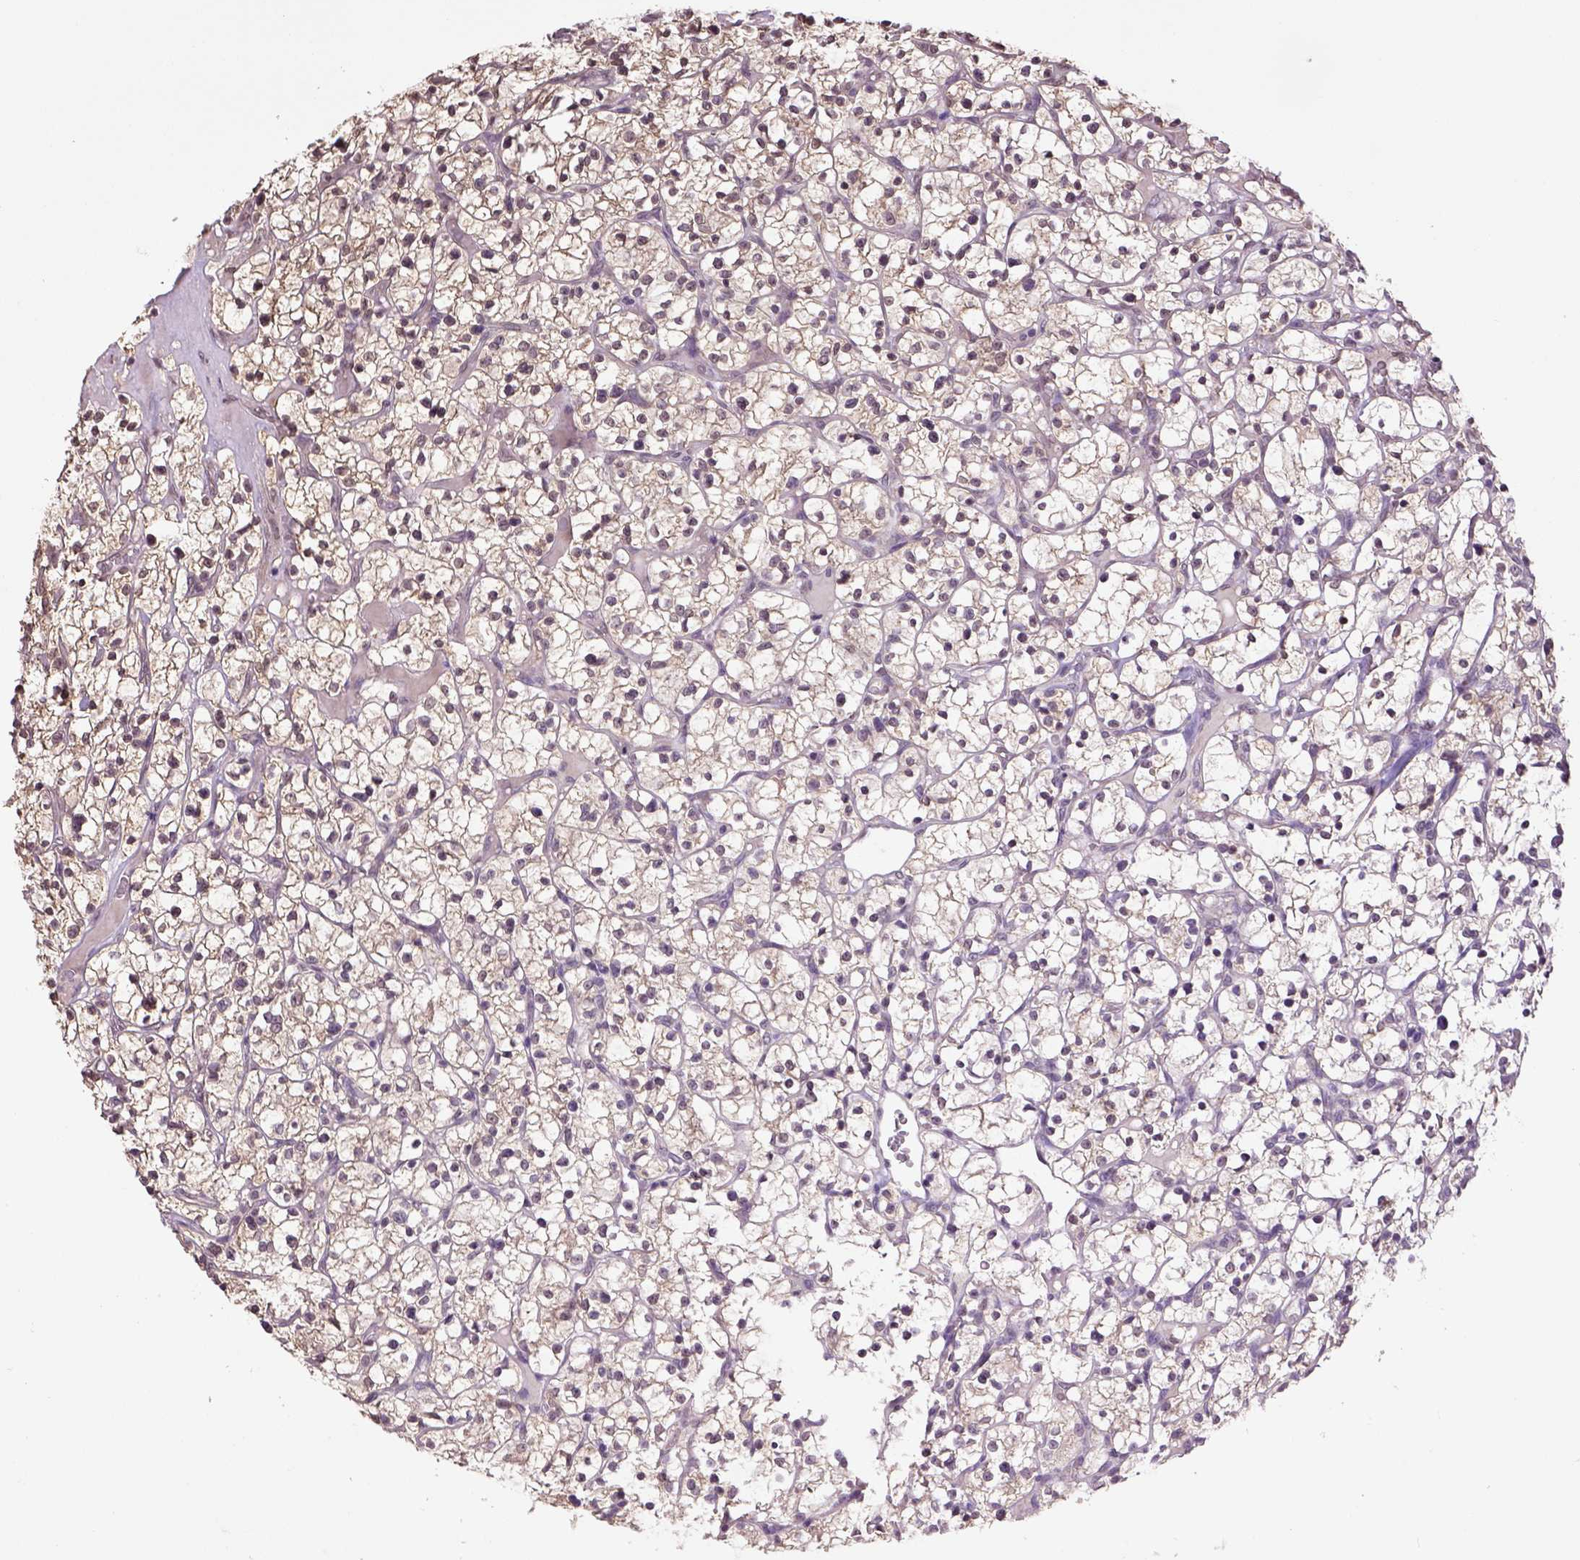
{"staining": {"intensity": "weak", "quantity": ">75%", "location": "cytoplasmic/membranous"}, "tissue": "renal cancer", "cell_type": "Tumor cells", "image_type": "cancer", "snomed": [{"axis": "morphology", "description": "Adenocarcinoma, NOS"}, {"axis": "topography", "description": "Kidney"}], "caption": "Immunohistochemical staining of adenocarcinoma (renal) displays low levels of weak cytoplasmic/membranous staining in about >75% of tumor cells.", "gene": "WDR17", "patient": {"sex": "female", "age": 64}}